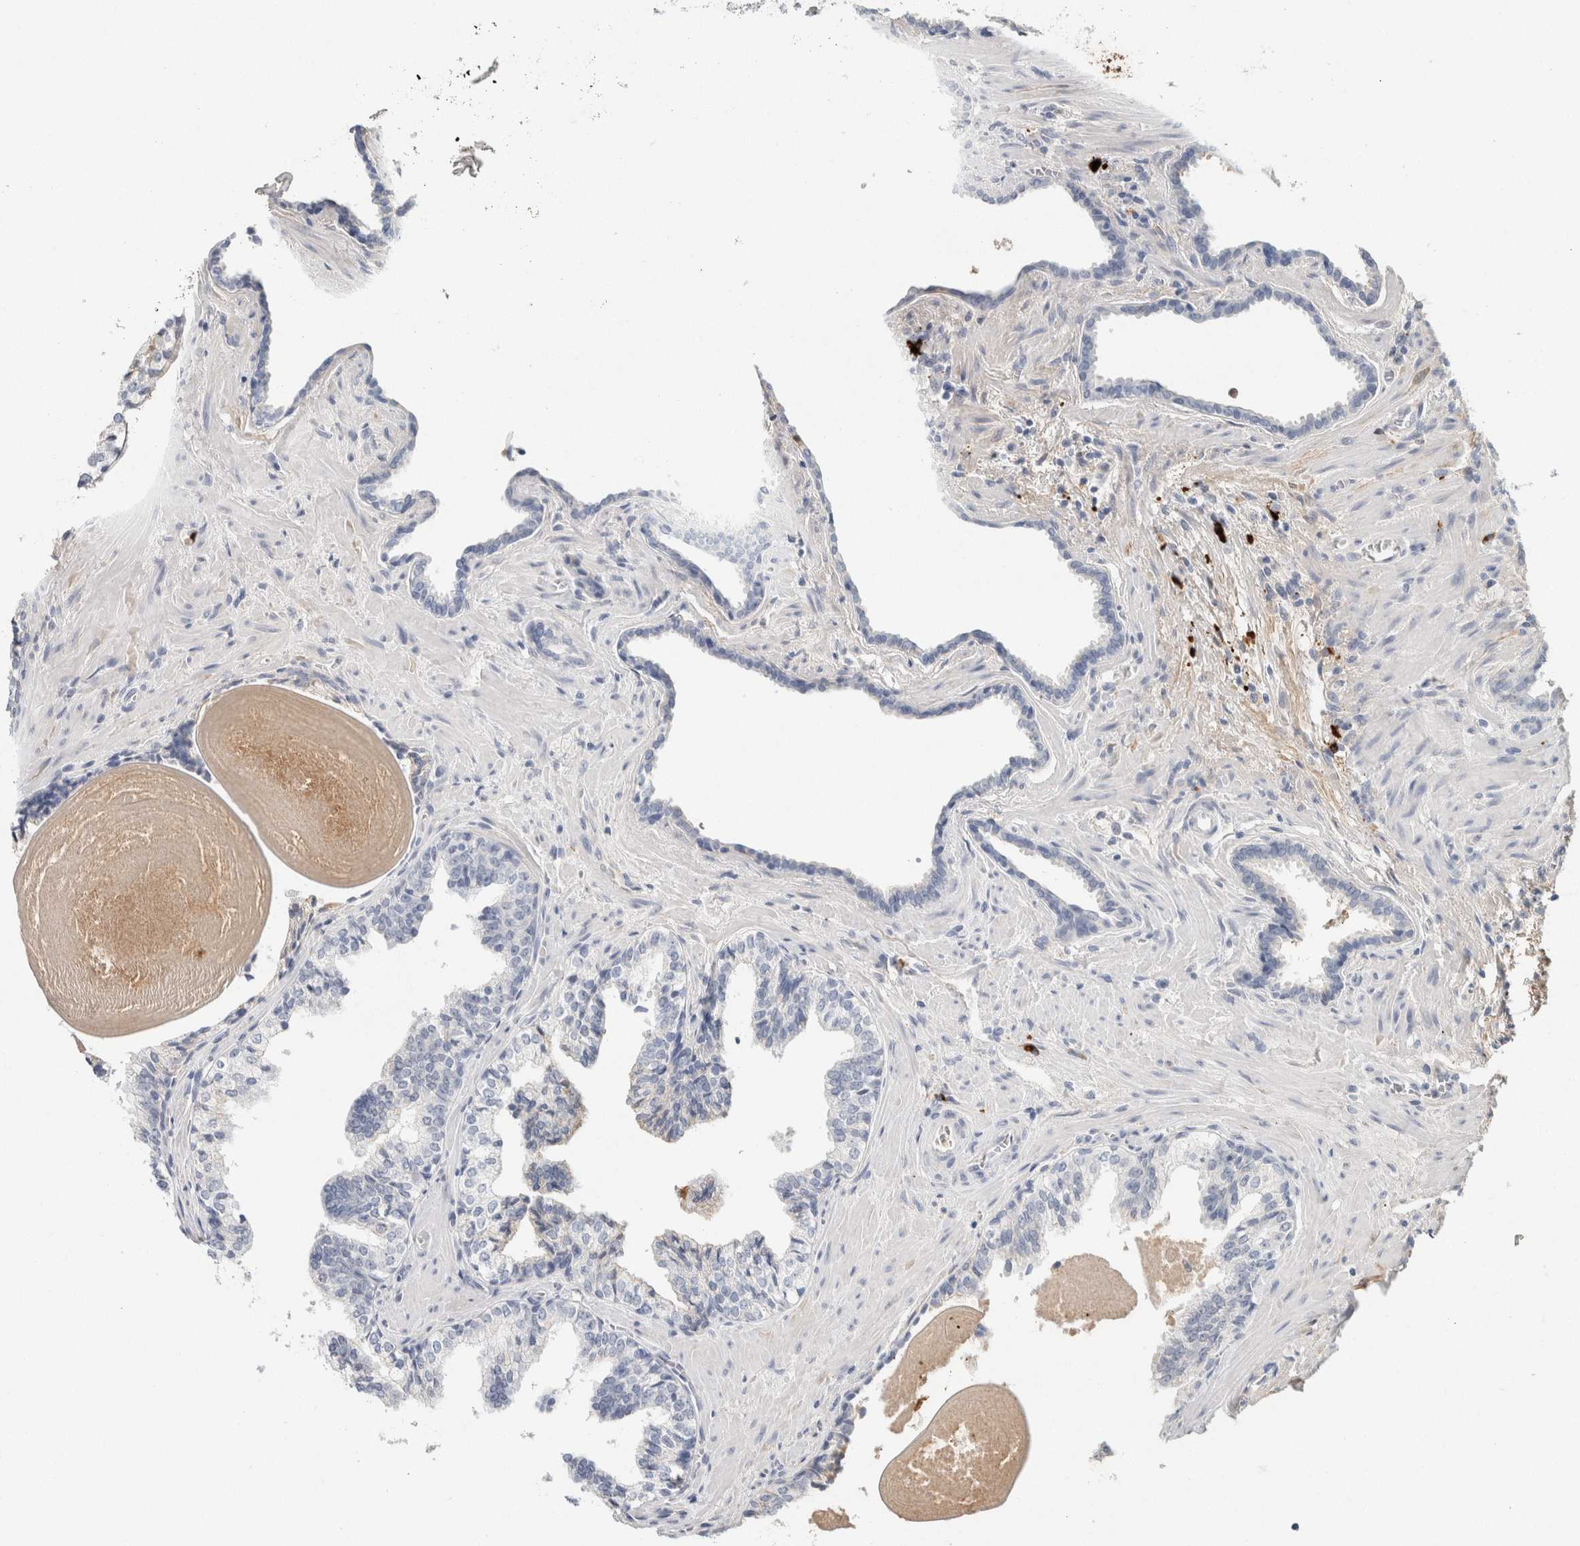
{"staining": {"intensity": "negative", "quantity": "none", "location": "none"}, "tissue": "prostate cancer", "cell_type": "Tumor cells", "image_type": "cancer", "snomed": [{"axis": "morphology", "description": "Adenocarcinoma, Low grade"}, {"axis": "topography", "description": "Prostate"}], "caption": "Tumor cells are negative for brown protein staining in prostate cancer.", "gene": "IL6", "patient": {"sex": "male", "age": 60}}